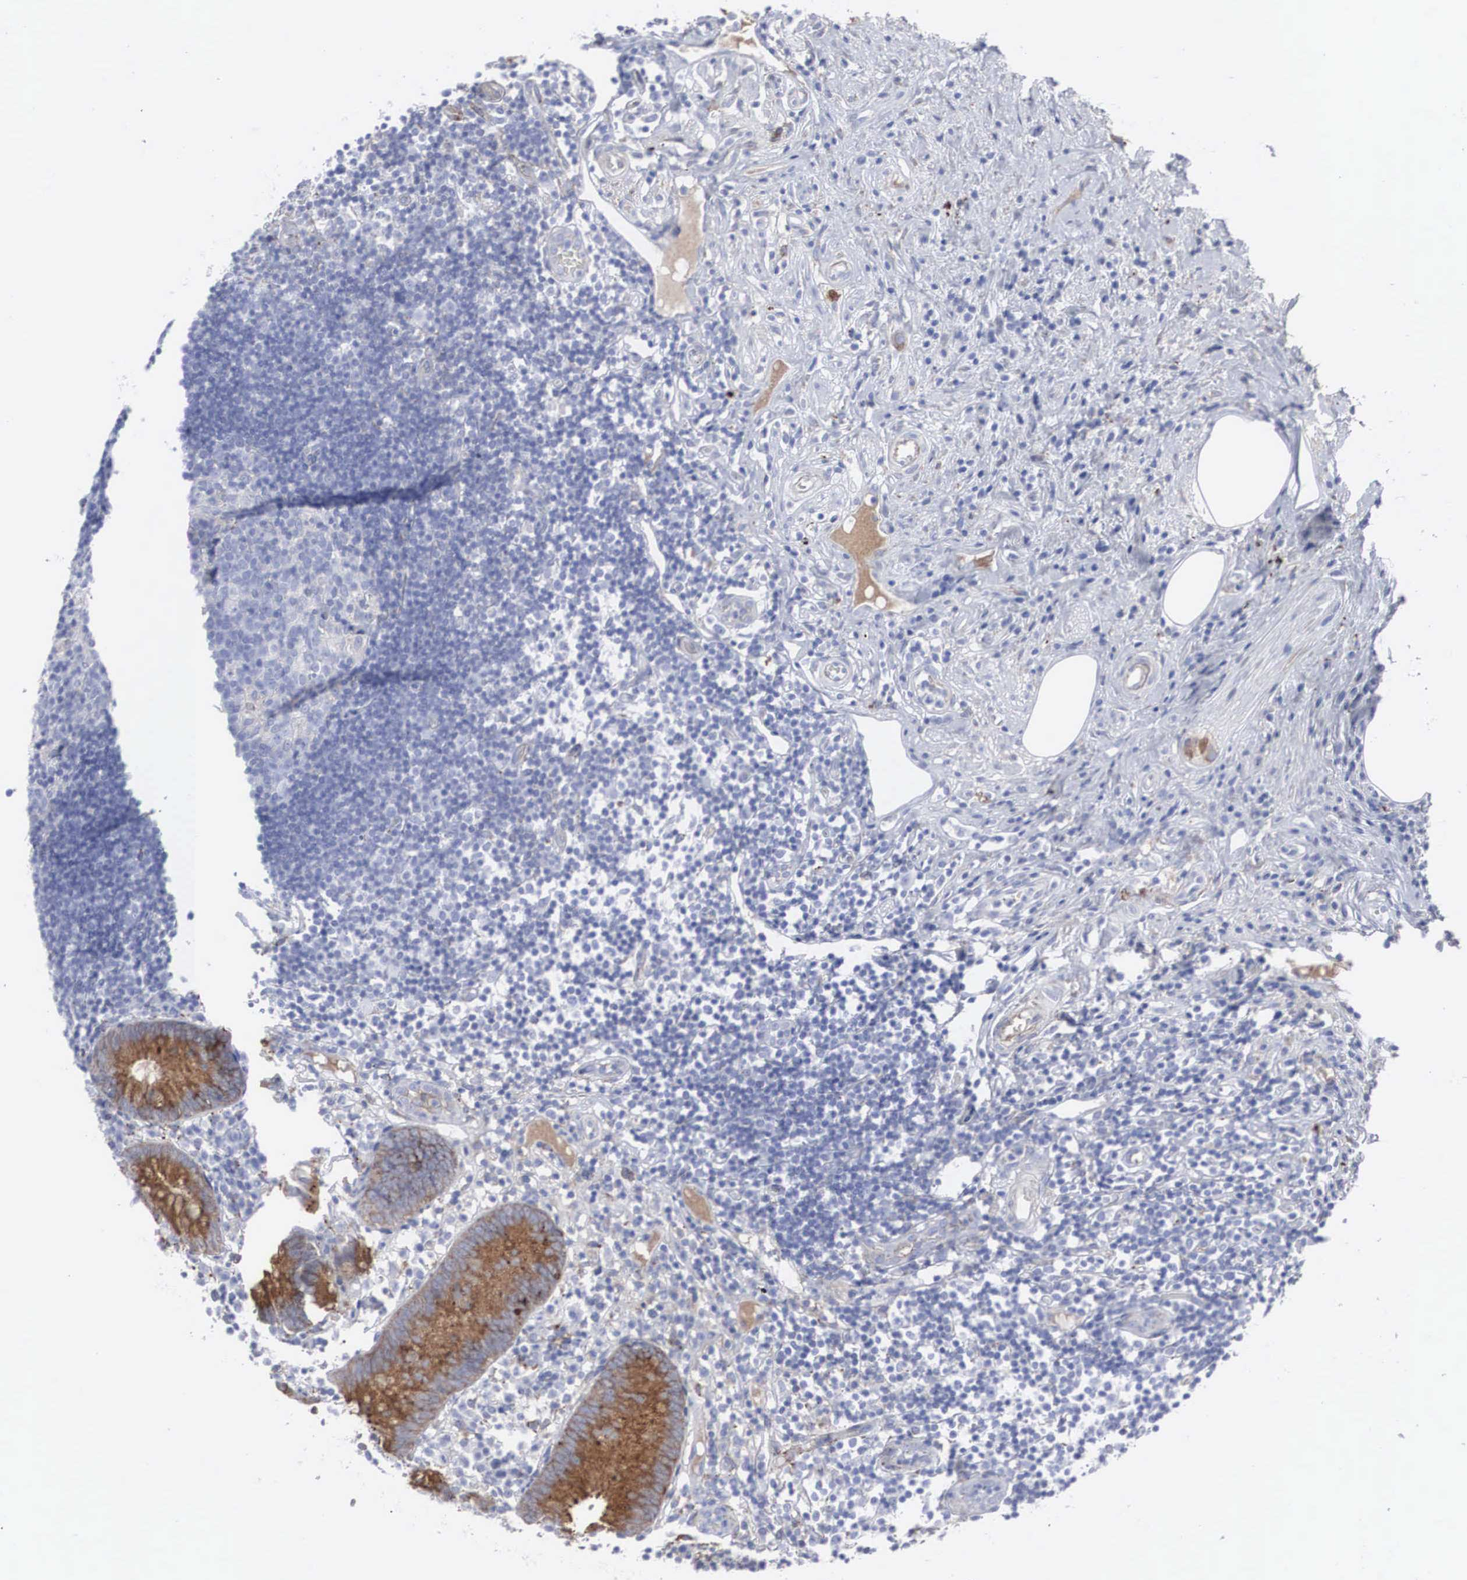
{"staining": {"intensity": "moderate", "quantity": ">75%", "location": "cytoplasmic/membranous"}, "tissue": "appendix", "cell_type": "Glandular cells", "image_type": "normal", "snomed": [{"axis": "morphology", "description": "Normal tissue, NOS"}, {"axis": "topography", "description": "Appendix"}], "caption": "The micrograph demonstrates immunohistochemical staining of normal appendix. There is moderate cytoplasmic/membranous expression is appreciated in about >75% of glandular cells.", "gene": "LGALS3BP", "patient": {"sex": "male", "age": 25}}